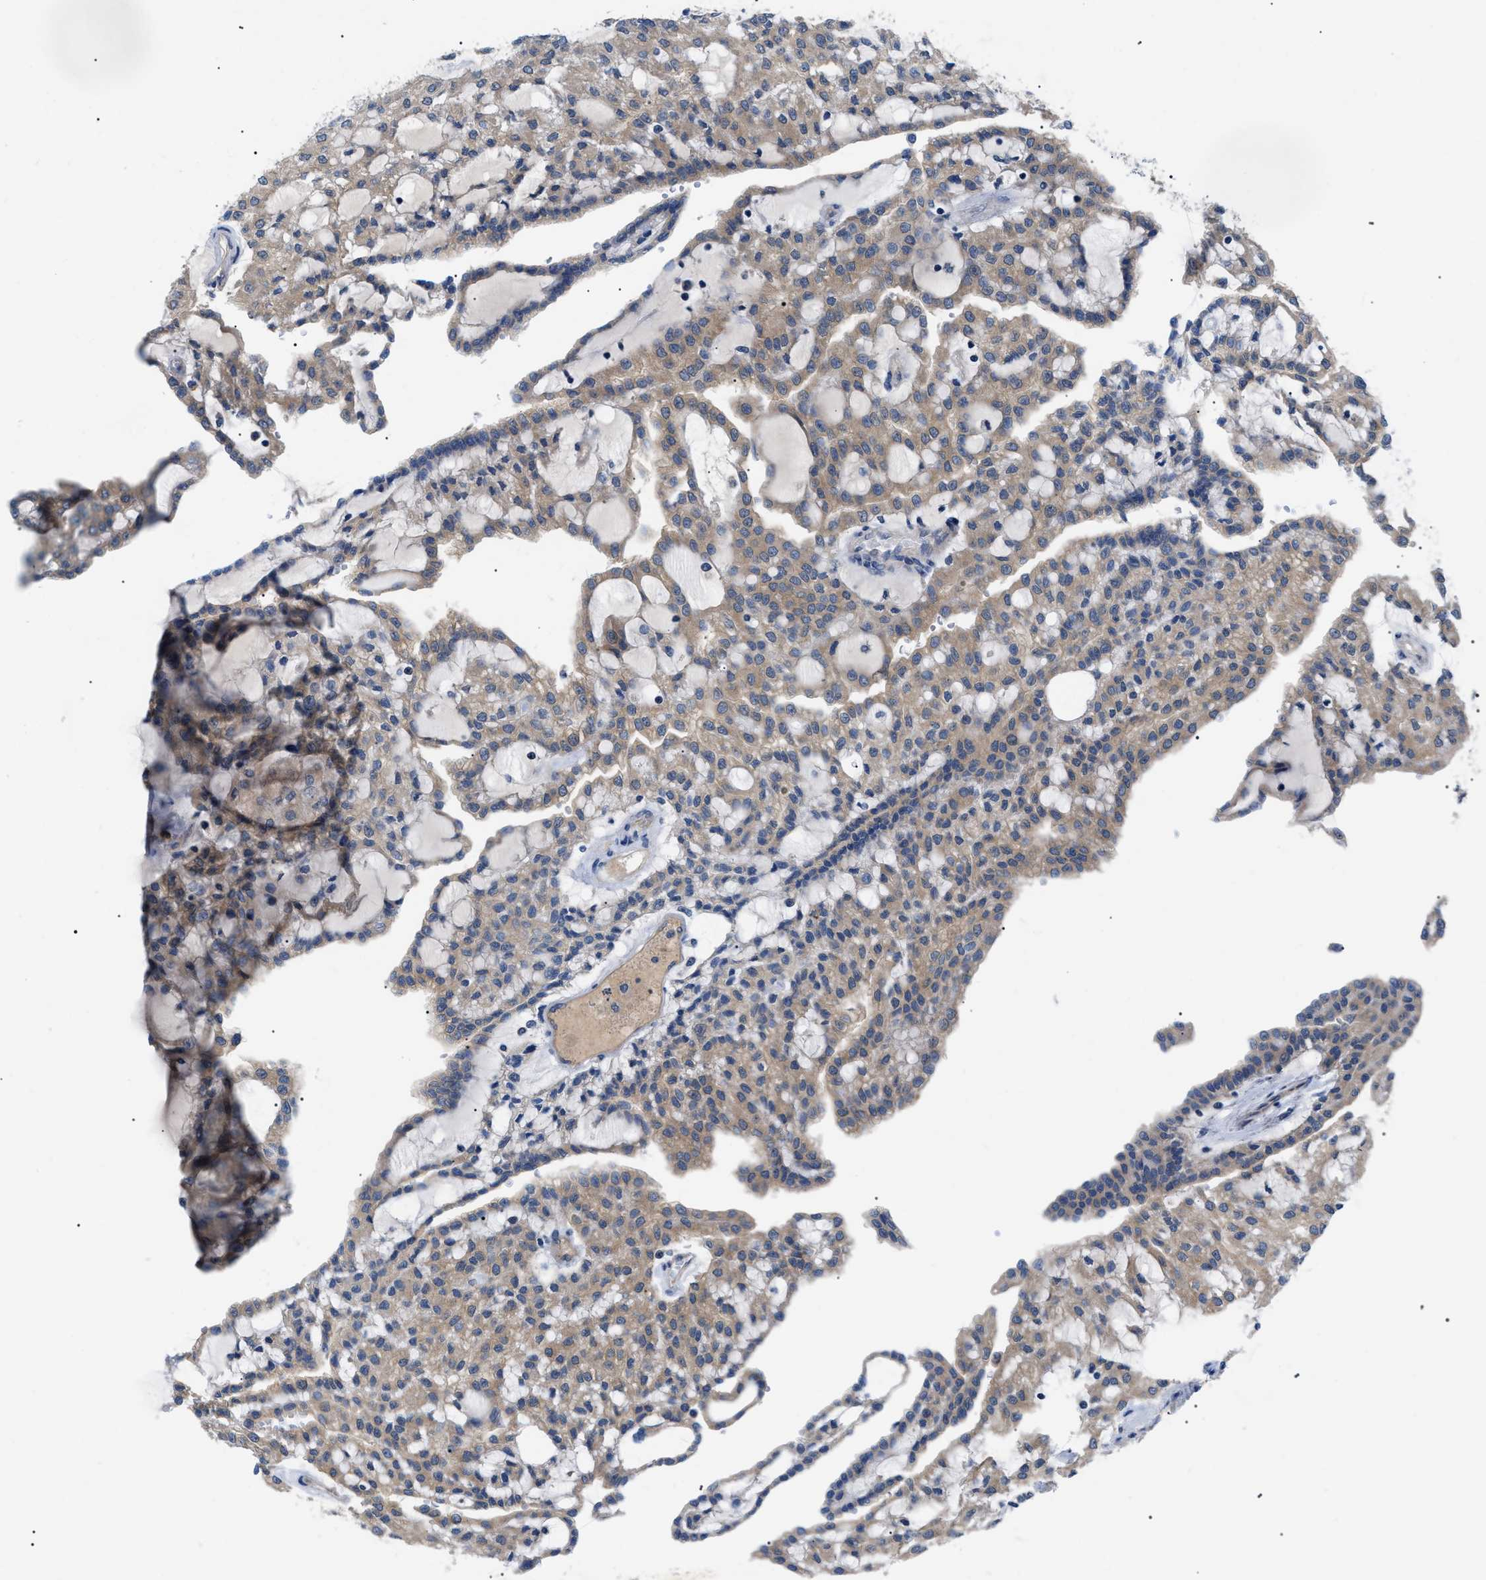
{"staining": {"intensity": "moderate", "quantity": ">75%", "location": "cytoplasmic/membranous"}, "tissue": "renal cancer", "cell_type": "Tumor cells", "image_type": "cancer", "snomed": [{"axis": "morphology", "description": "Adenocarcinoma, NOS"}, {"axis": "topography", "description": "Kidney"}], "caption": "Immunohistochemical staining of human adenocarcinoma (renal) displays medium levels of moderate cytoplasmic/membranous expression in about >75% of tumor cells. (brown staining indicates protein expression, while blue staining denotes nuclei).", "gene": "RIPK1", "patient": {"sex": "male", "age": 63}}